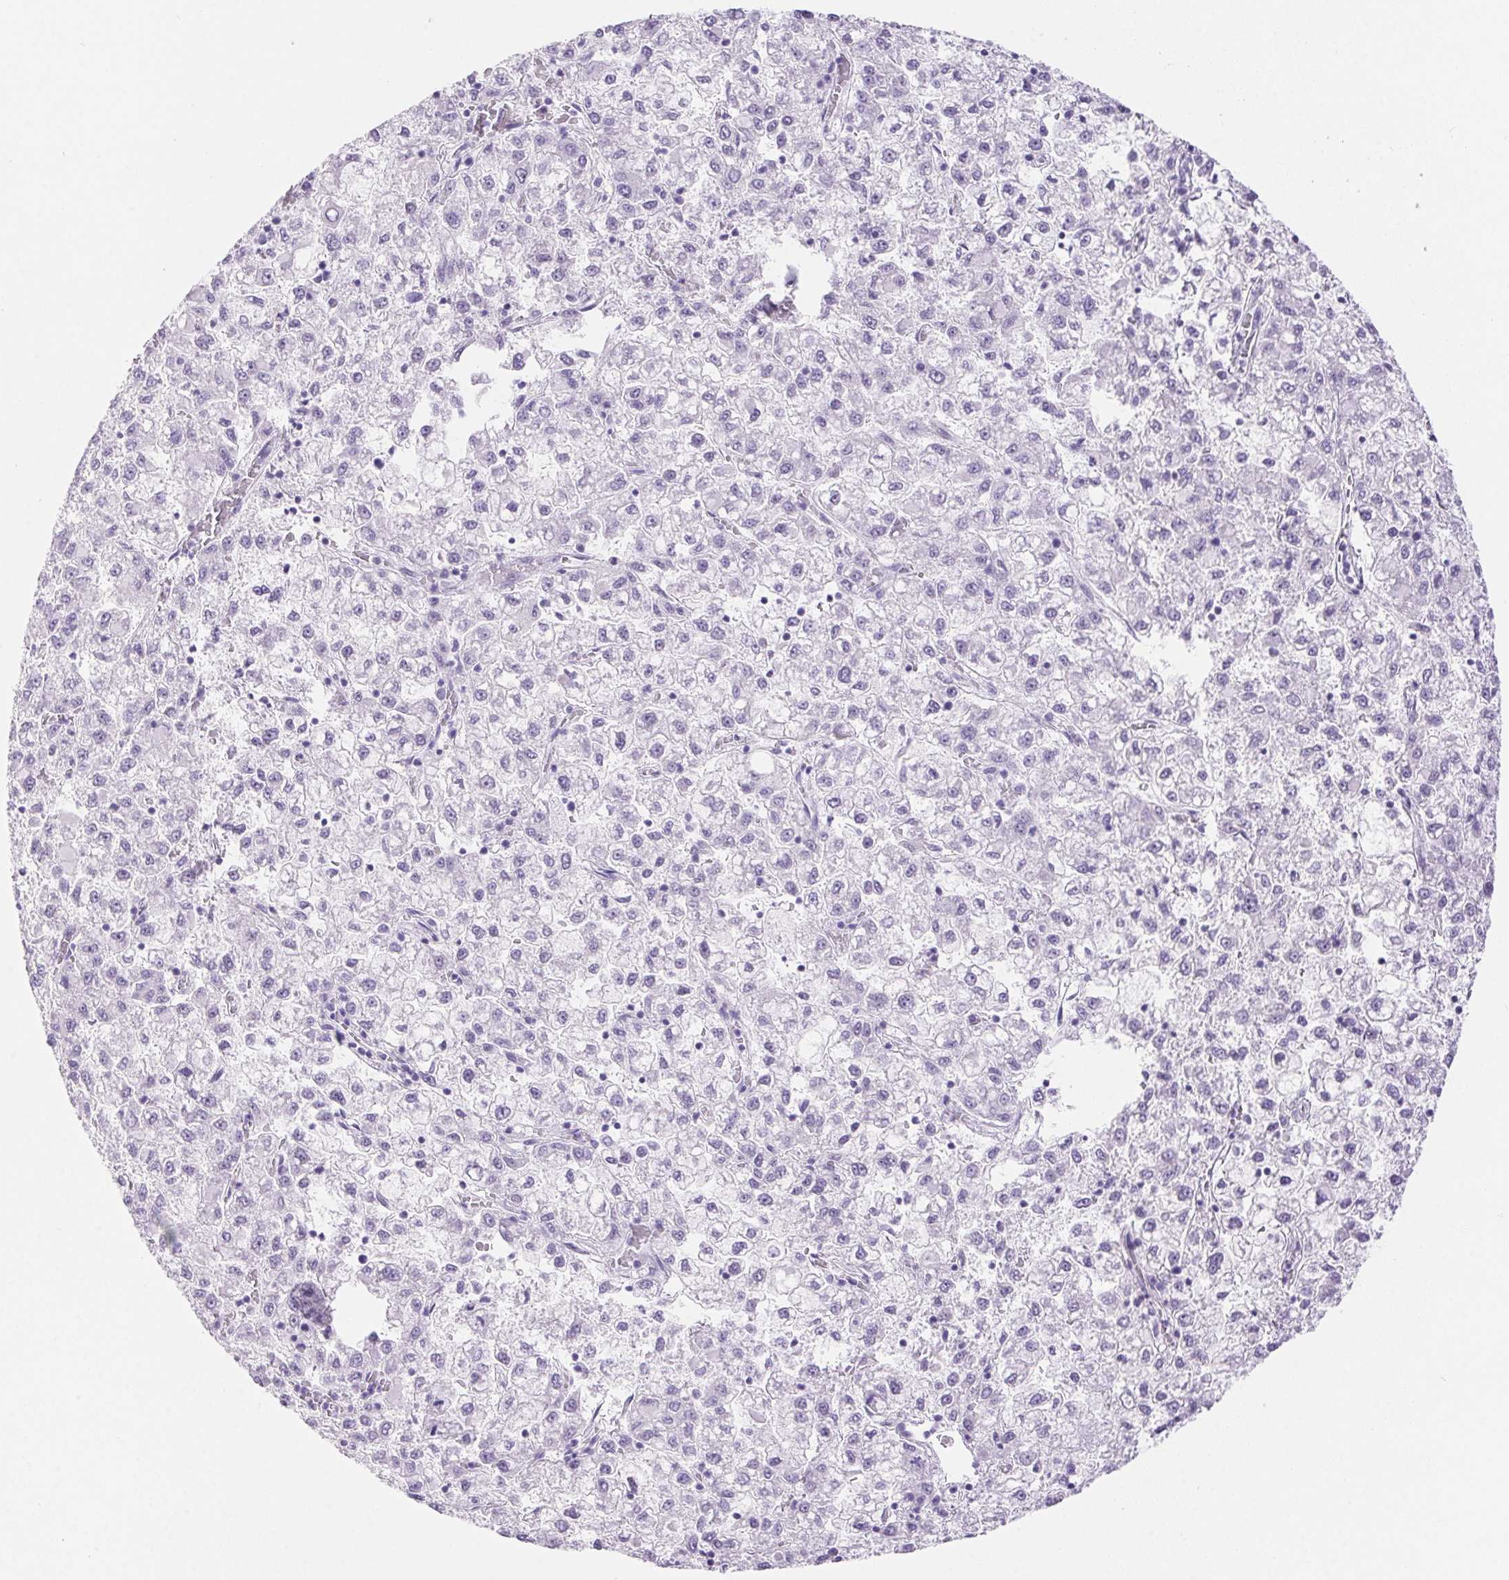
{"staining": {"intensity": "negative", "quantity": "none", "location": "none"}, "tissue": "liver cancer", "cell_type": "Tumor cells", "image_type": "cancer", "snomed": [{"axis": "morphology", "description": "Carcinoma, Hepatocellular, NOS"}, {"axis": "topography", "description": "Liver"}], "caption": "An IHC histopathology image of liver cancer (hepatocellular carcinoma) is shown. There is no staining in tumor cells of liver cancer (hepatocellular carcinoma). Brightfield microscopy of immunohistochemistry stained with DAB (3,3'-diaminobenzidine) (brown) and hematoxylin (blue), captured at high magnification.", "gene": "ERP27", "patient": {"sex": "male", "age": 40}}